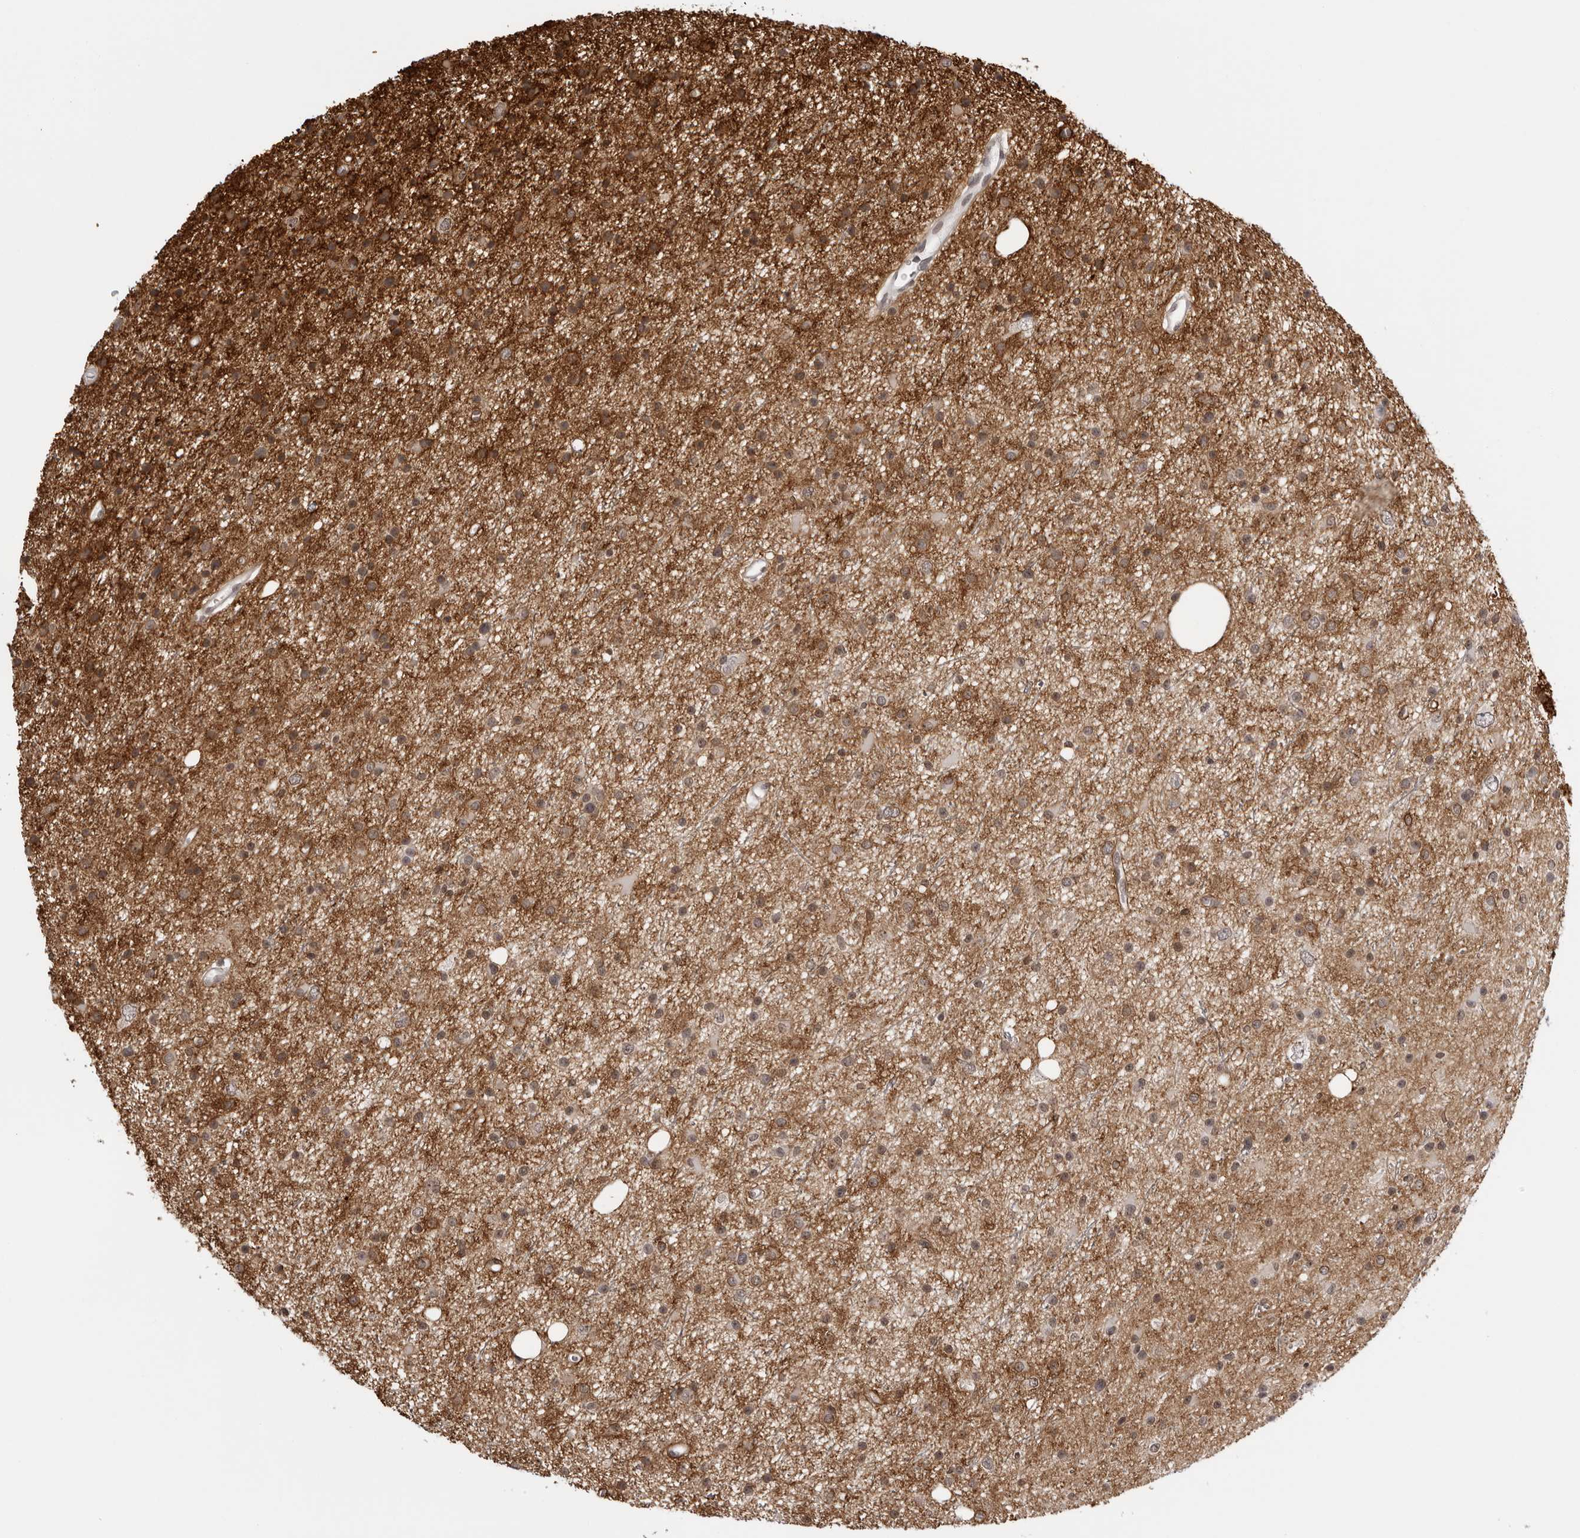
{"staining": {"intensity": "moderate", "quantity": "25%-75%", "location": "cytoplasmic/membranous"}, "tissue": "glioma", "cell_type": "Tumor cells", "image_type": "cancer", "snomed": [{"axis": "morphology", "description": "Glioma, malignant, Low grade"}, {"axis": "topography", "description": "Cerebral cortex"}], "caption": "Protein expression analysis of malignant low-grade glioma demonstrates moderate cytoplasmic/membranous positivity in approximately 25%-75% of tumor cells. (Brightfield microscopy of DAB IHC at high magnification).", "gene": "PRUNE1", "patient": {"sex": "female", "age": 39}}